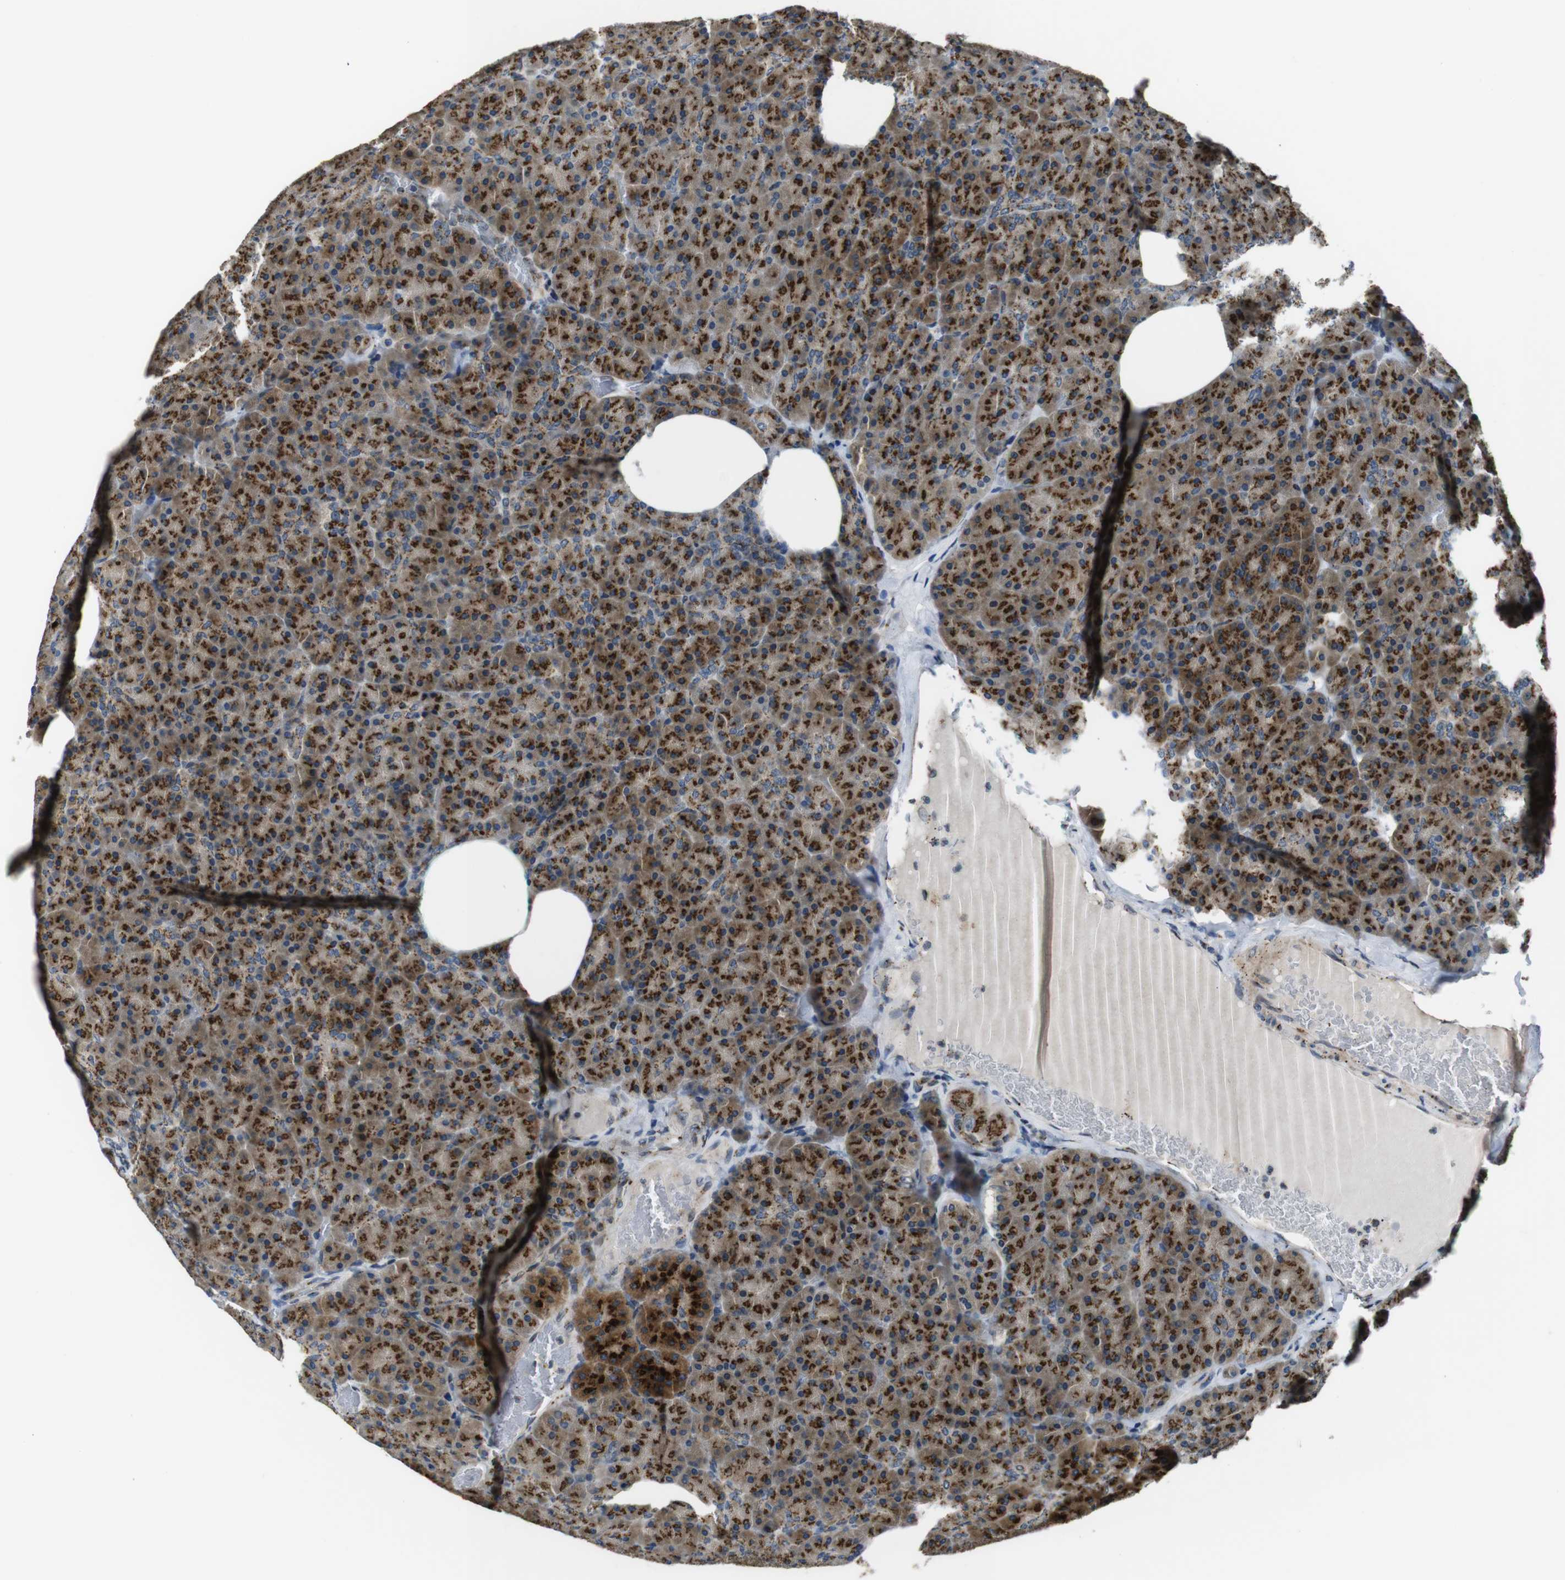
{"staining": {"intensity": "strong", "quantity": ">75%", "location": "cytoplasmic/membranous"}, "tissue": "pancreas", "cell_type": "Exocrine glandular cells", "image_type": "normal", "snomed": [{"axis": "morphology", "description": "Normal tissue, NOS"}, {"axis": "topography", "description": "Pancreas"}], "caption": "Human pancreas stained for a protein (brown) displays strong cytoplasmic/membranous positive staining in approximately >75% of exocrine glandular cells.", "gene": "ZFPL1", "patient": {"sex": "female", "age": 35}}